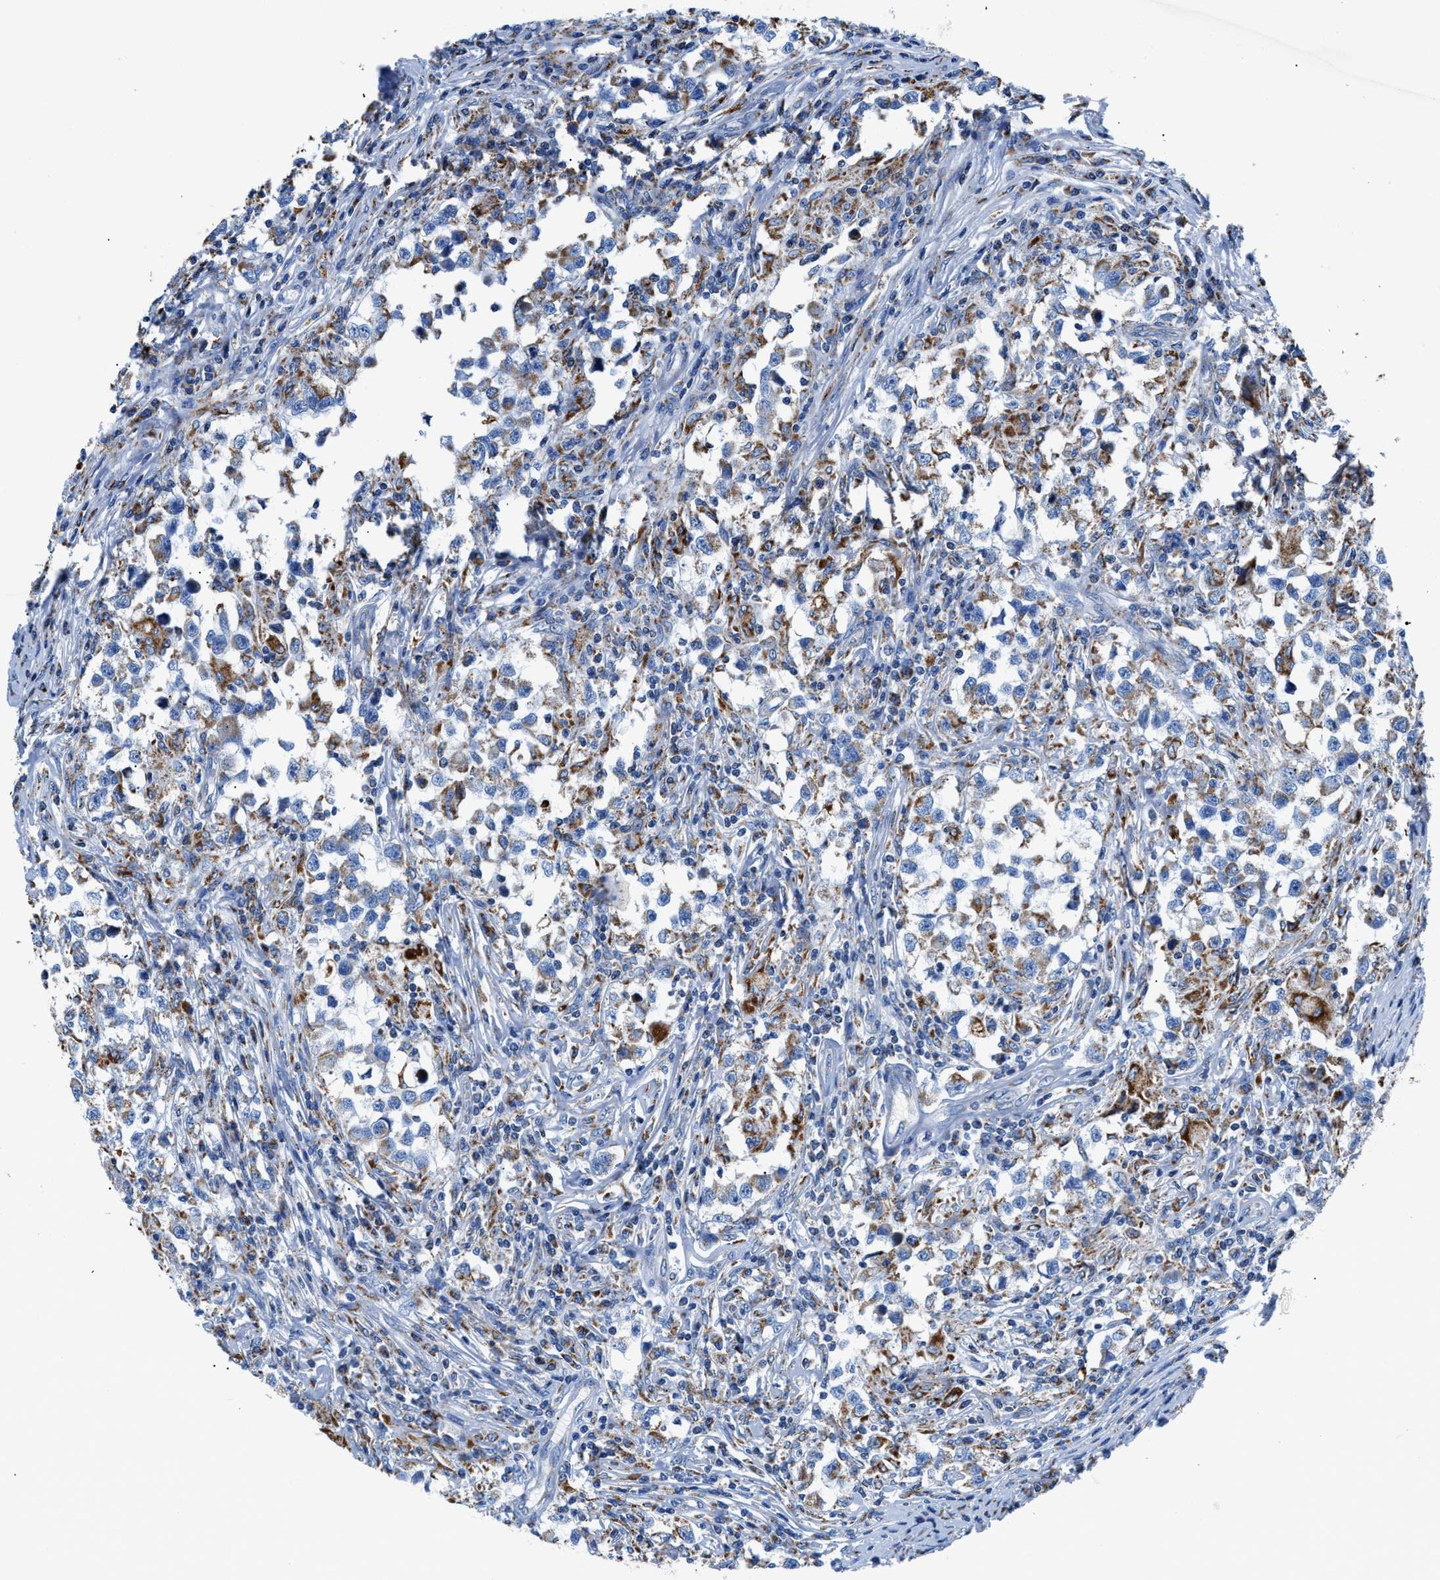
{"staining": {"intensity": "weak", "quantity": "<25%", "location": "cytoplasmic/membranous"}, "tissue": "testis cancer", "cell_type": "Tumor cells", "image_type": "cancer", "snomed": [{"axis": "morphology", "description": "Carcinoma, Embryonal, NOS"}, {"axis": "topography", "description": "Testis"}], "caption": "Tumor cells are negative for brown protein staining in embryonal carcinoma (testis).", "gene": "ZDHHC3", "patient": {"sex": "male", "age": 21}}